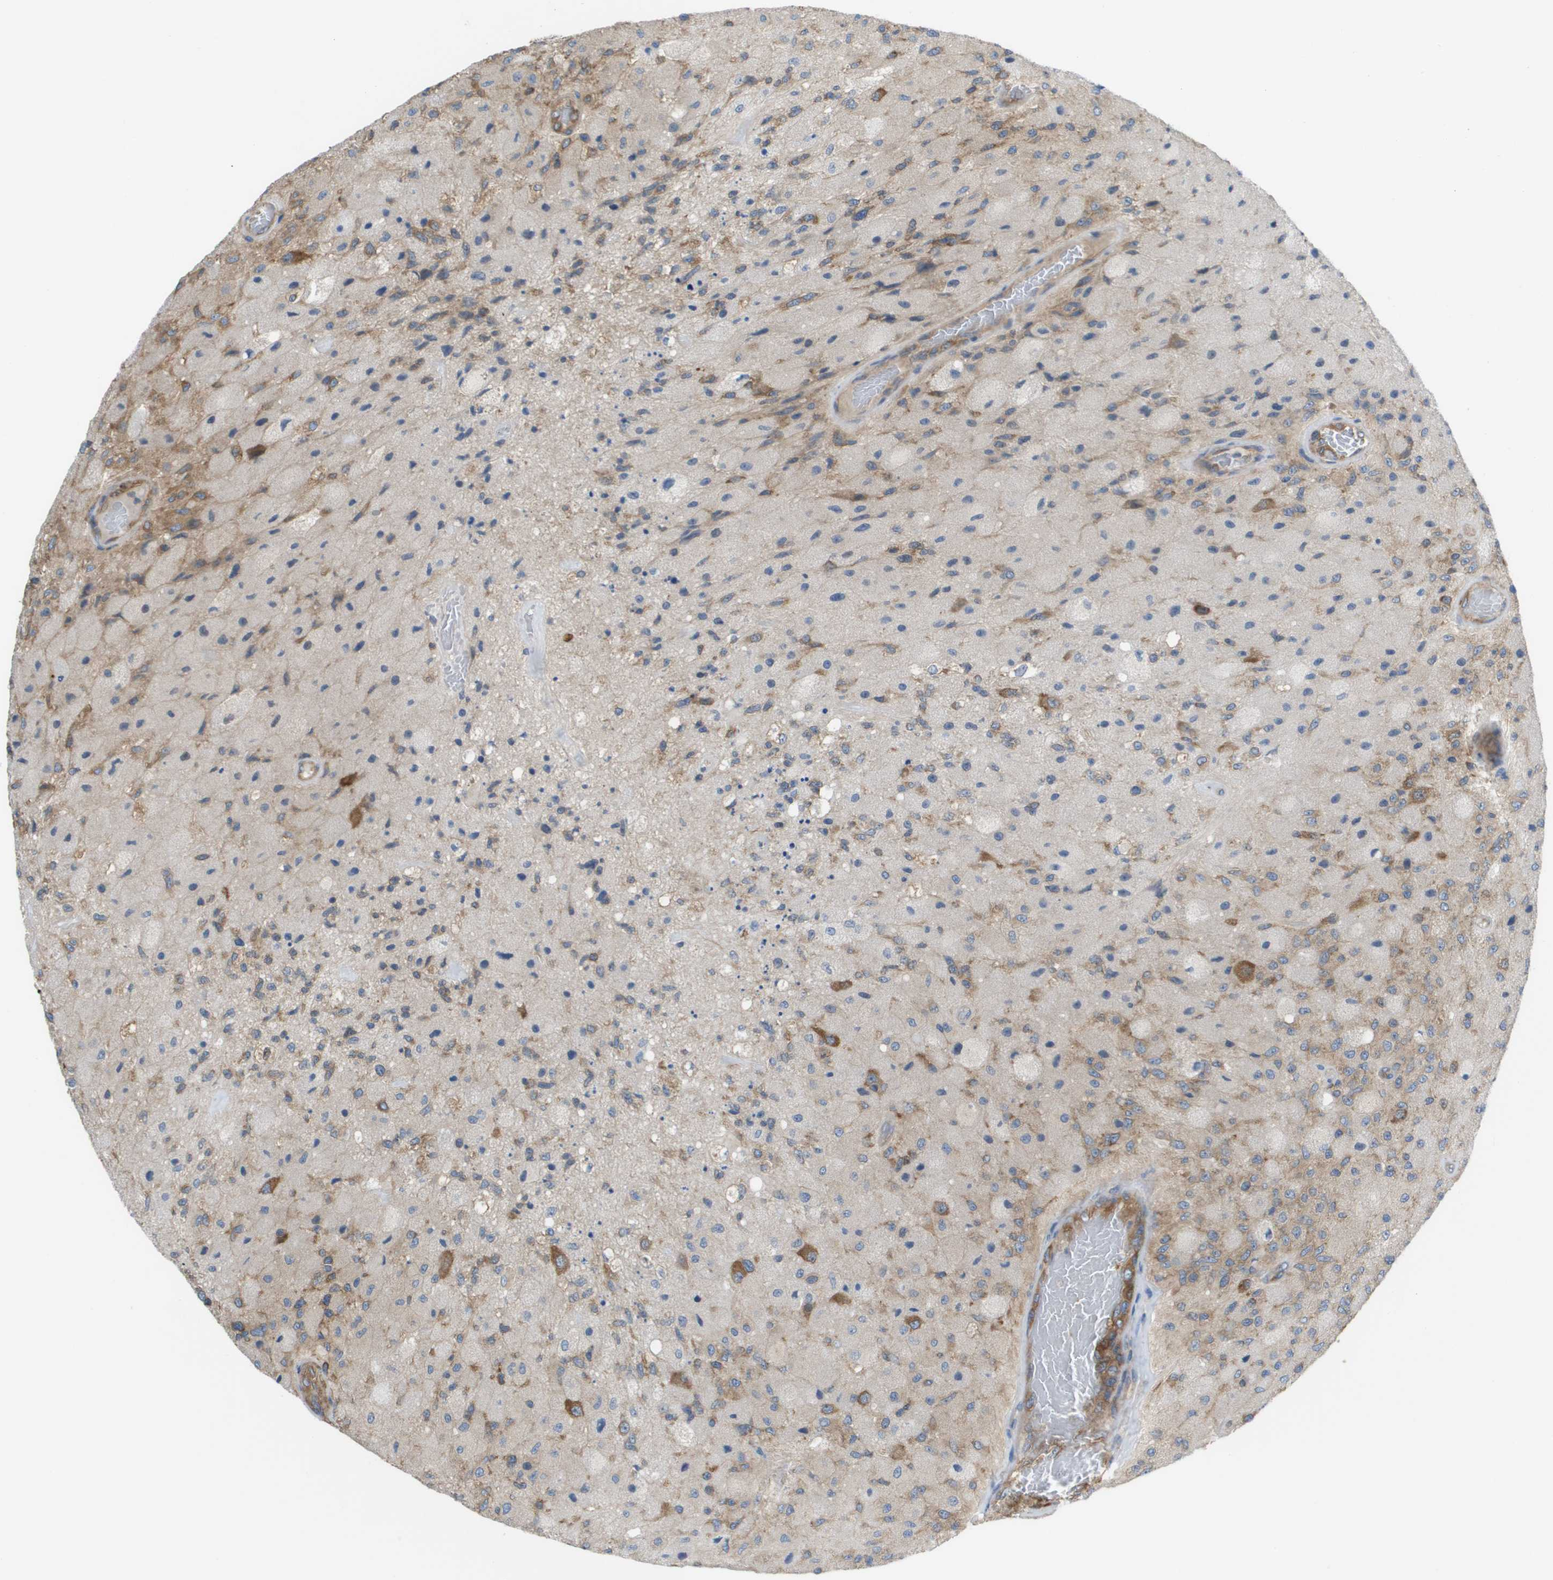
{"staining": {"intensity": "moderate", "quantity": "<25%", "location": "cytoplasmic/membranous"}, "tissue": "glioma", "cell_type": "Tumor cells", "image_type": "cancer", "snomed": [{"axis": "morphology", "description": "Normal tissue, NOS"}, {"axis": "morphology", "description": "Glioma, malignant, High grade"}, {"axis": "topography", "description": "Cerebral cortex"}], "caption": "A micrograph of glioma stained for a protein exhibits moderate cytoplasmic/membranous brown staining in tumor cells.", "gene": "EIF4G2", "patient": {"sex": "male", "age": 77}}